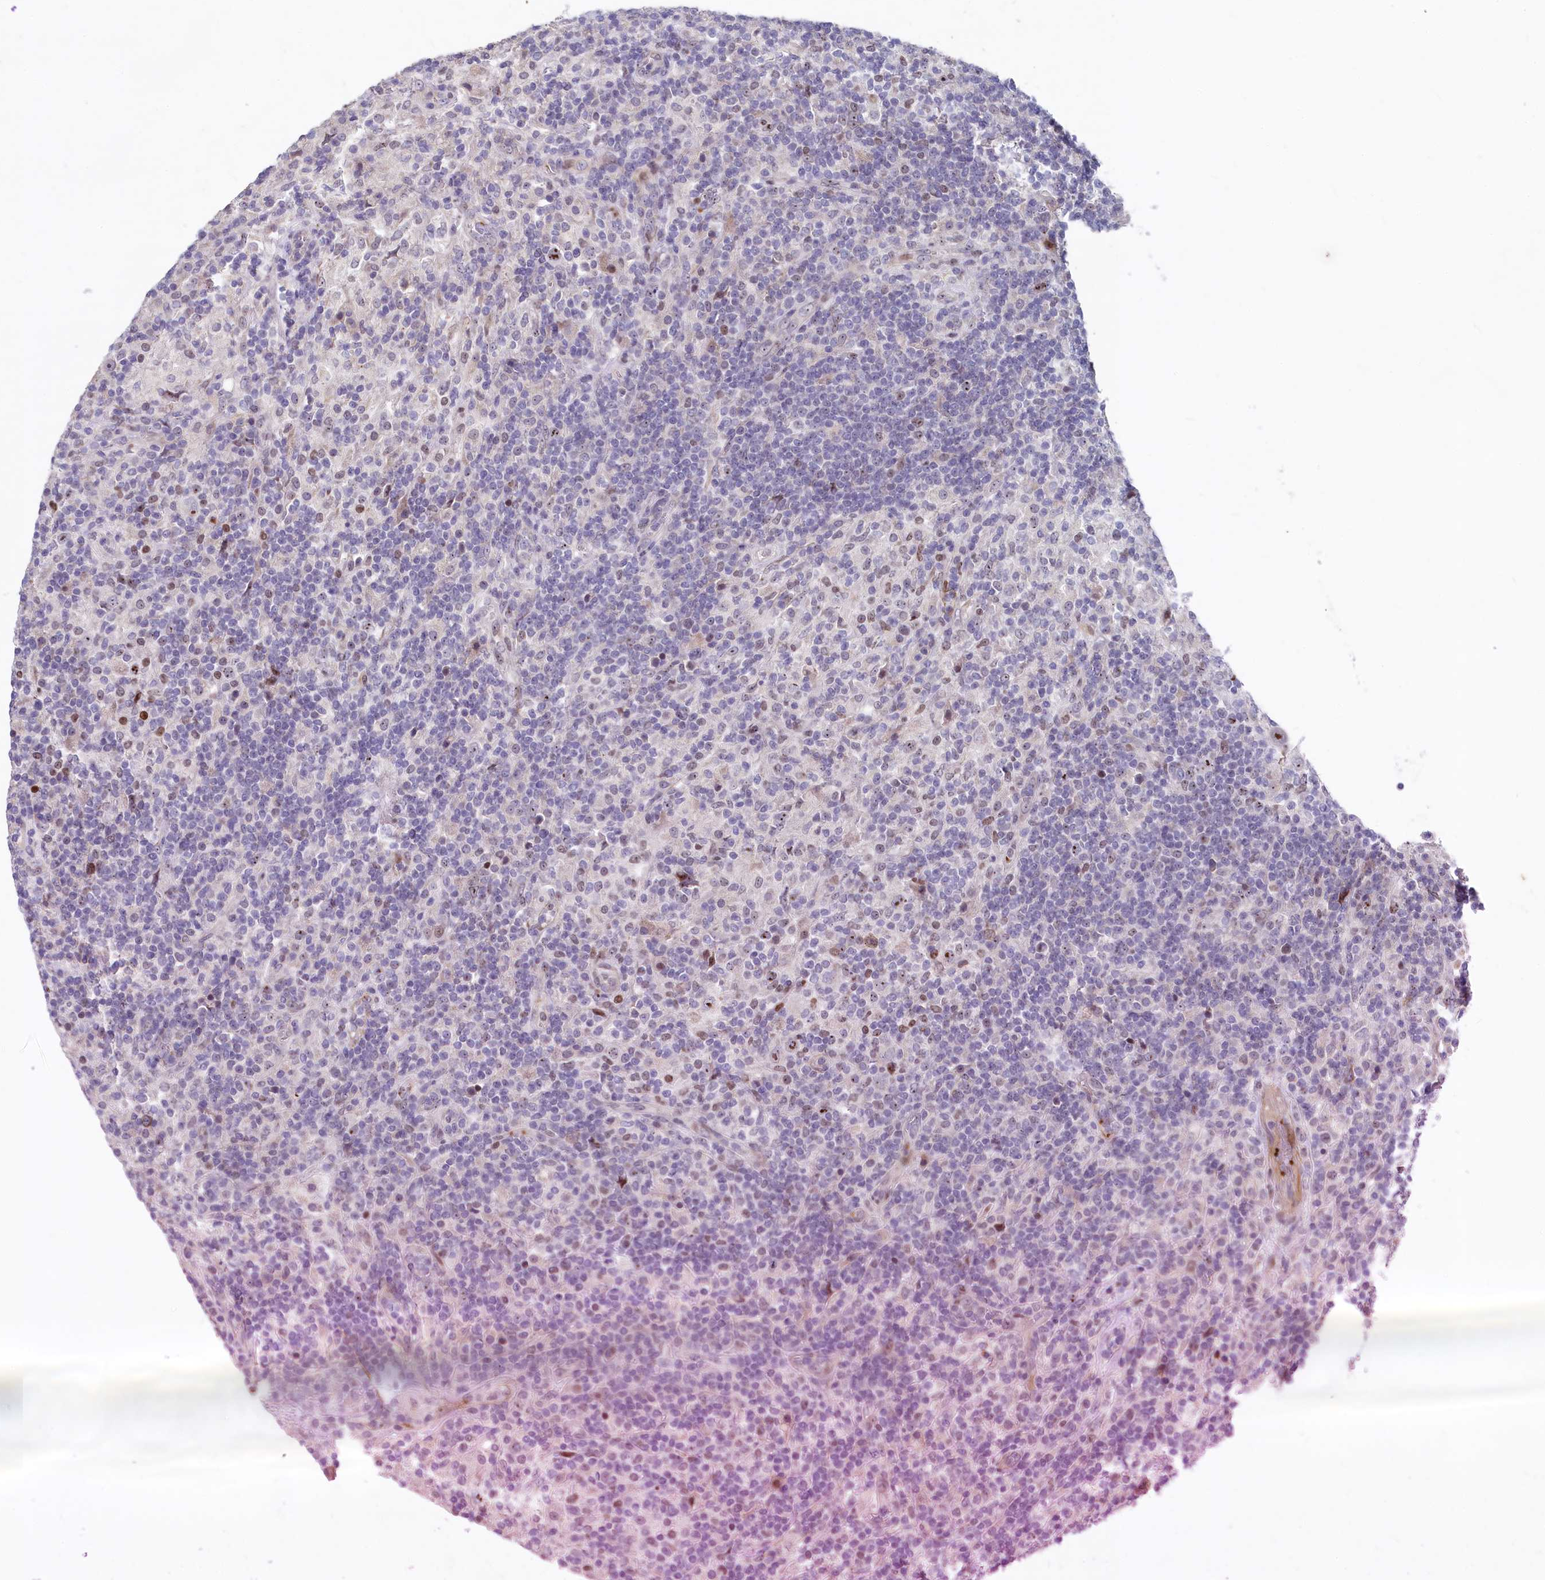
{"staining": {"intensity": "moderate", "quantity": ">75%", "location": "nuclear"}, "tissue": "lymphoma", "cell_type": "Tumor cells", "image_type": "cancer", "snomed": [{"axis": "morphology", "description": "Hodgkin's disease, NOS"}, {"axis": "topography", "description": "Lymph node"}], "caption": "About >75% of tumor cells in lymphoma show moderate nuclear protein staining as visualized by brown immunohistochemical staining.", "gene": "ASXL3", "patient": {"sex": "male", "age": 70}}